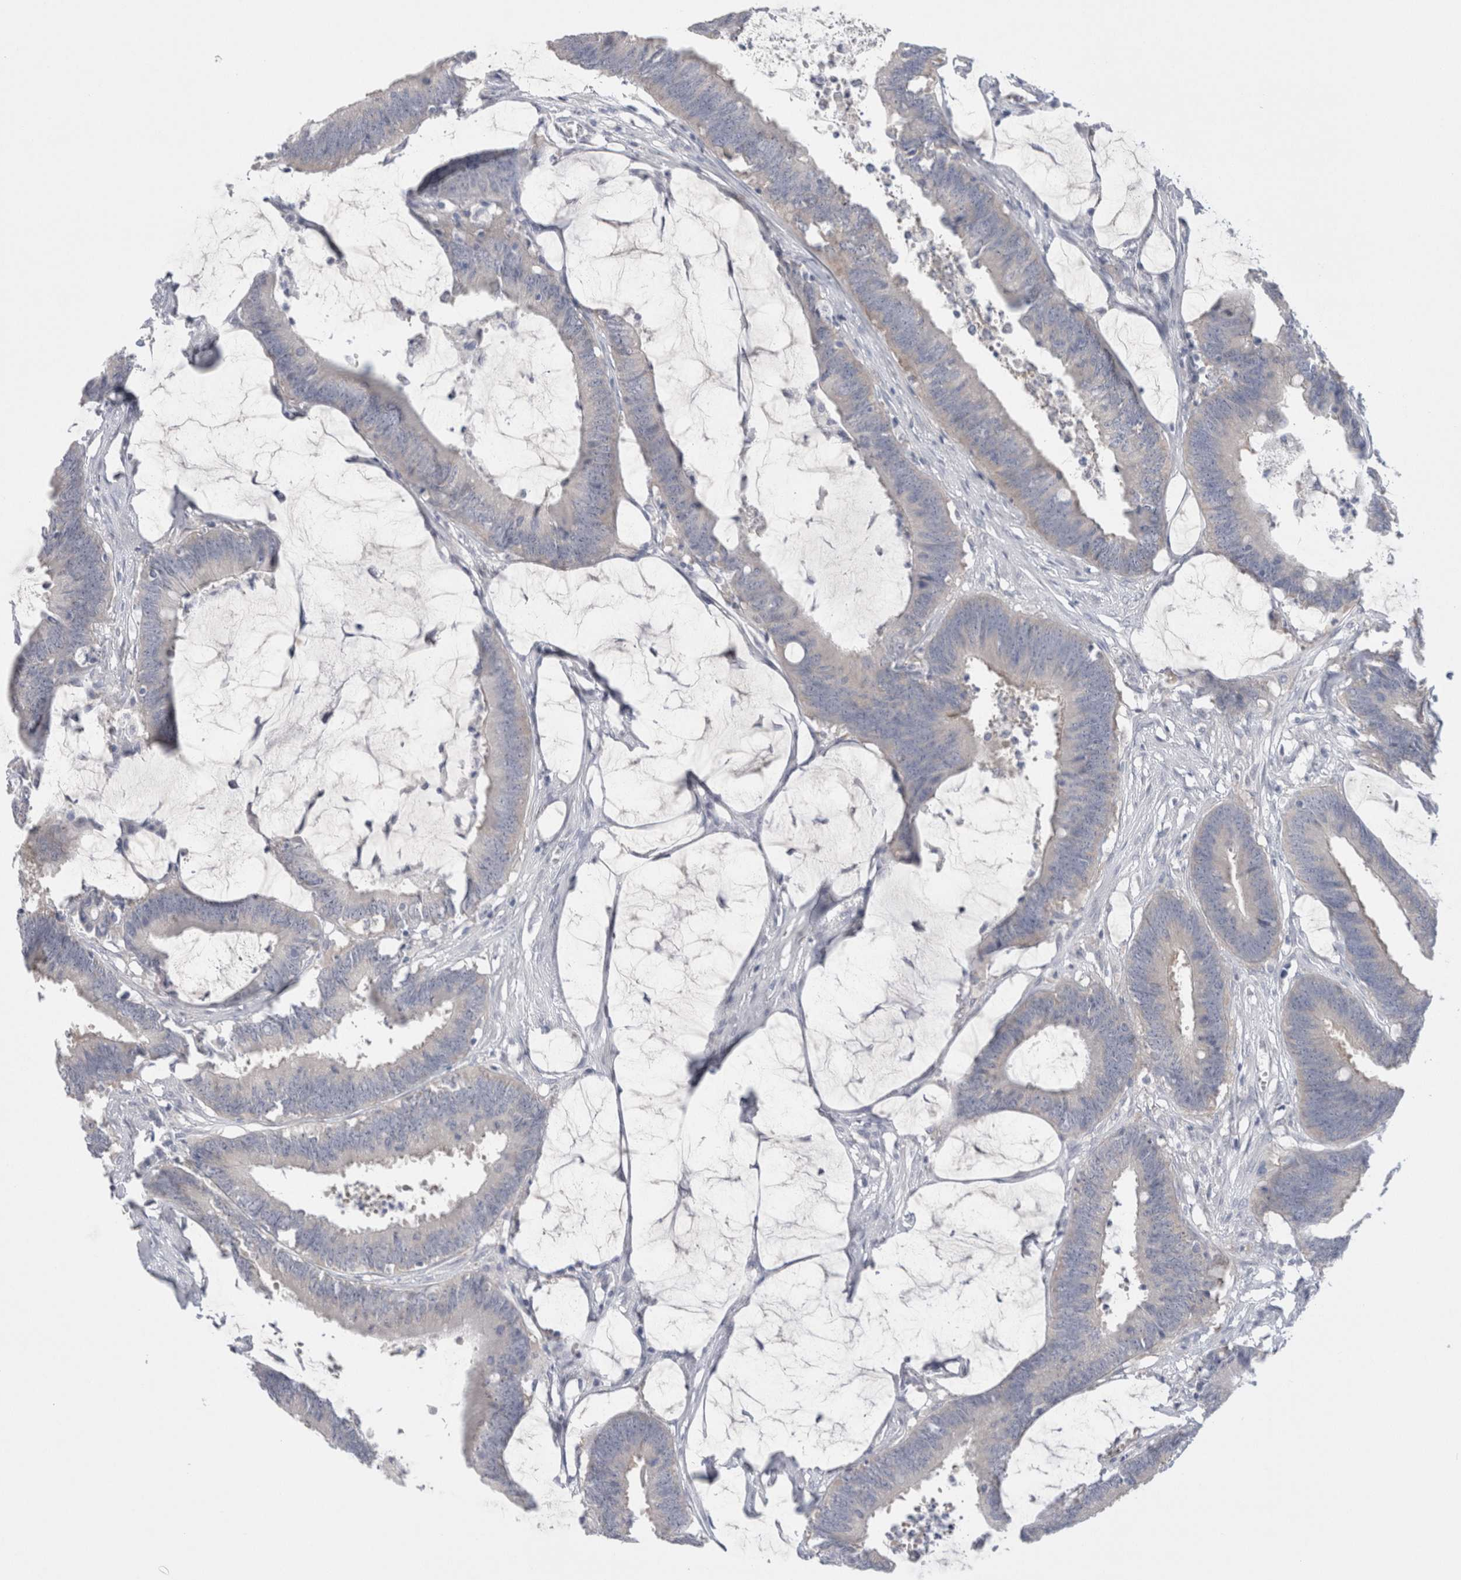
{"staining": {"intensity": "negative", "quantity": "none", "location": "none"}, "tissue": "colorectal cancer", "cell_type": "Tumor cells", "image_type": "cancer", "snomed": [{"axis": "morphology", "description": "Adenocarcinoma, NOS"}, {"axis": "topography", "description": "Rectum"}], "caption": "Immunohistochemical staining of human colorectal adenocarcinoma exhibits no significant staining in tumor cells.", "gene": "WIPF2", "patient": {"sex": "female", "age": 66}}